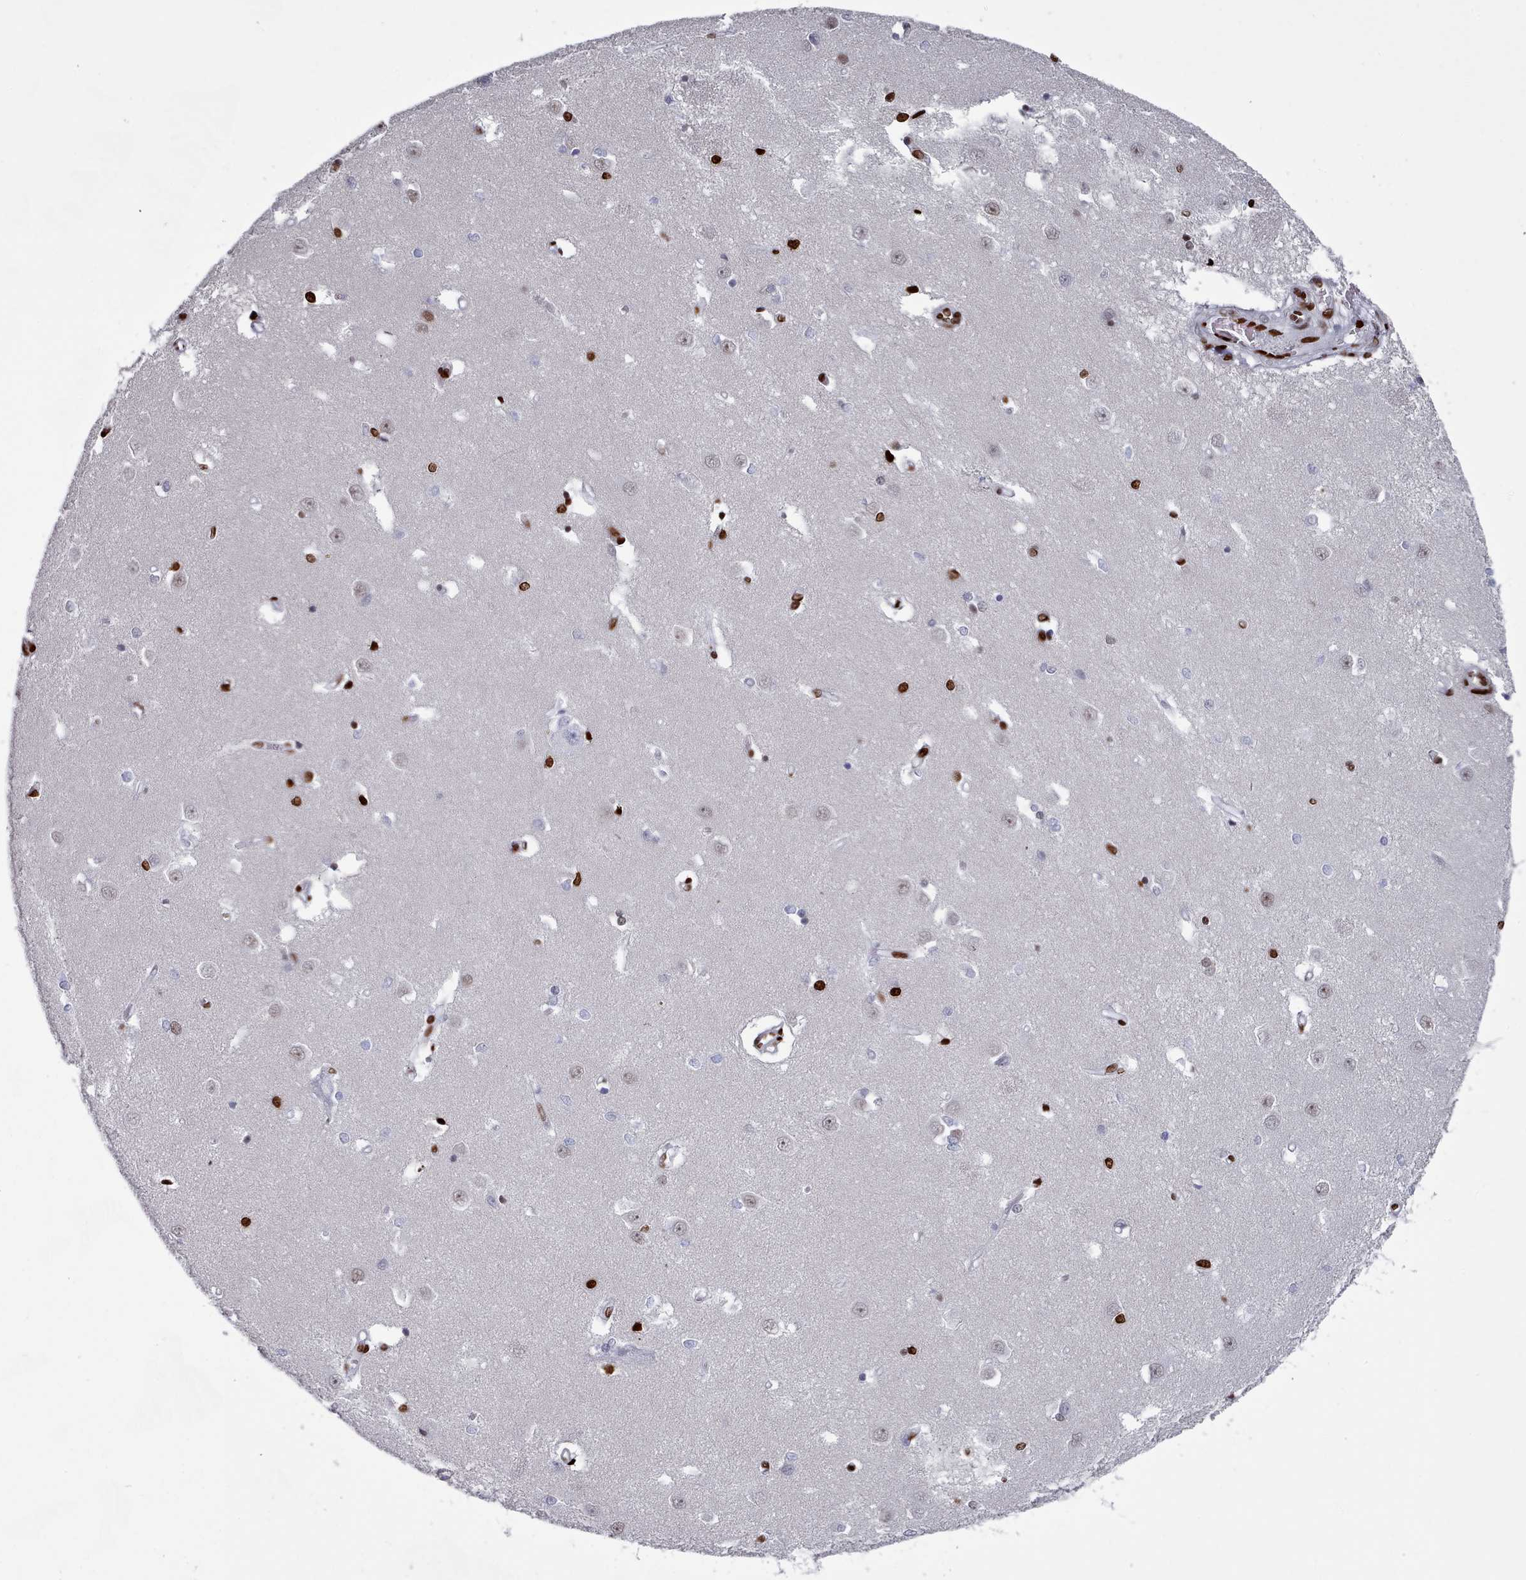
{"staining": {"intensity": "strong", "quantity": "25%-75%", "location": "nuclear"}, "tissue": "caudate", "cell_type": "Glial cells", "image_type": "normal", "snomed": [{"axis": "morphology", "description": "Normal tissue, NOS"}, {"axis": "topography", "description": "Lateral ventricle wall"}], "caption": "Glial cells exhibit strong nuclear expression in about 25%-75% of cells in normal caudate.", "gene": "PCDHB11", "patient": {"sex": "male", "age": 37}}